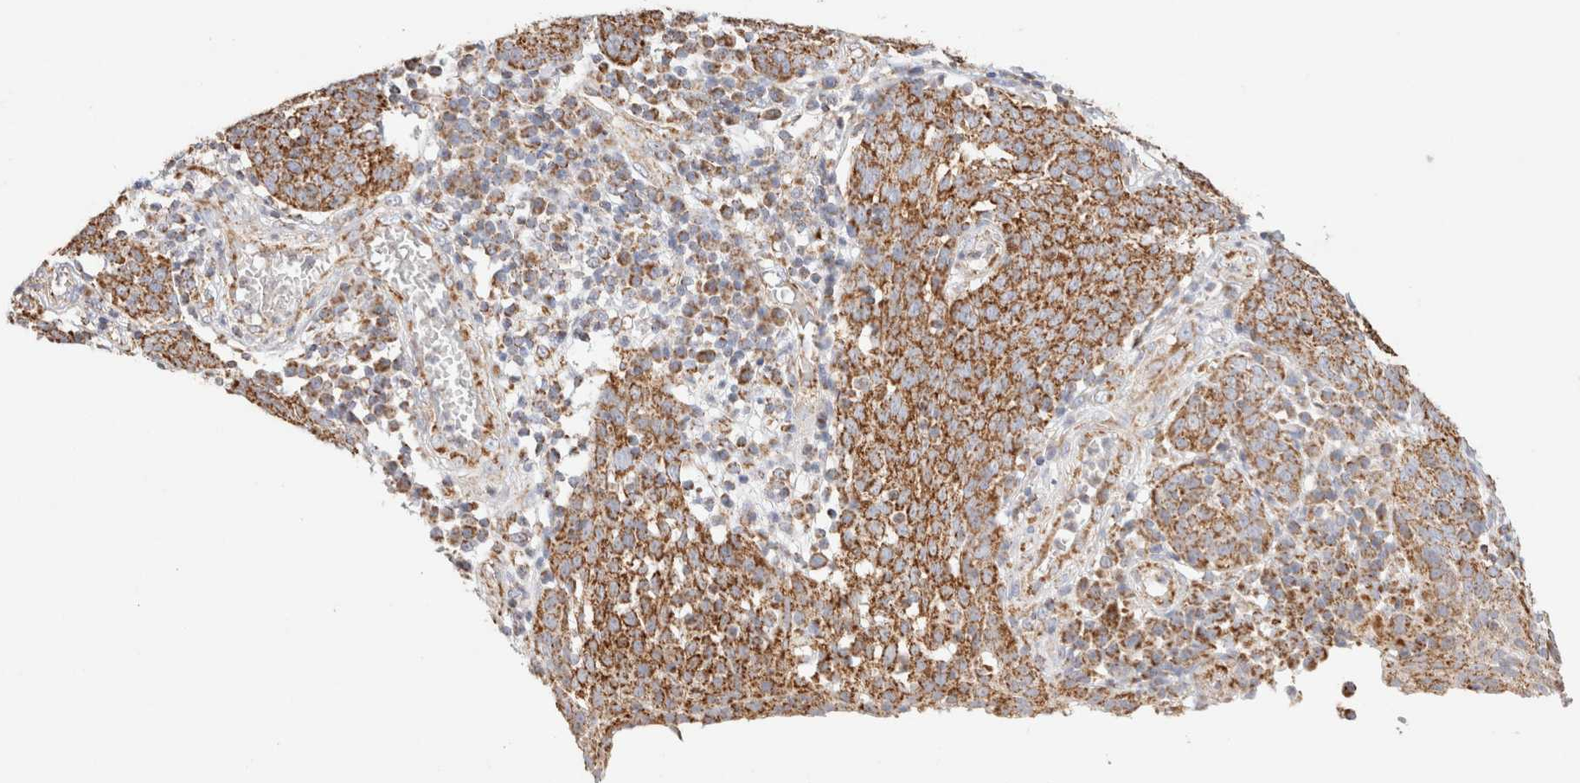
{"staining": {"intensity": "strong", "quantity": ">75%", "location": "cytoplasmic/membranous"}, "tissue": "cervical cancer", "cell_type": "Tumor cells", "image_type": "cancer", "snomed": [{"axis": "morphology", "description": "Squamous cell carcinoma, NOS"}, {"axis": "topography", "description": "Cervix"}], "caption": "This is an image of IHC staining of squamous cell carcinoma (cervical), which shows strong positivity in the cytoplasmic/membranous of tumor cells.", "gene": "PHB2", "patient": {"sex": "female", "age": 34}}